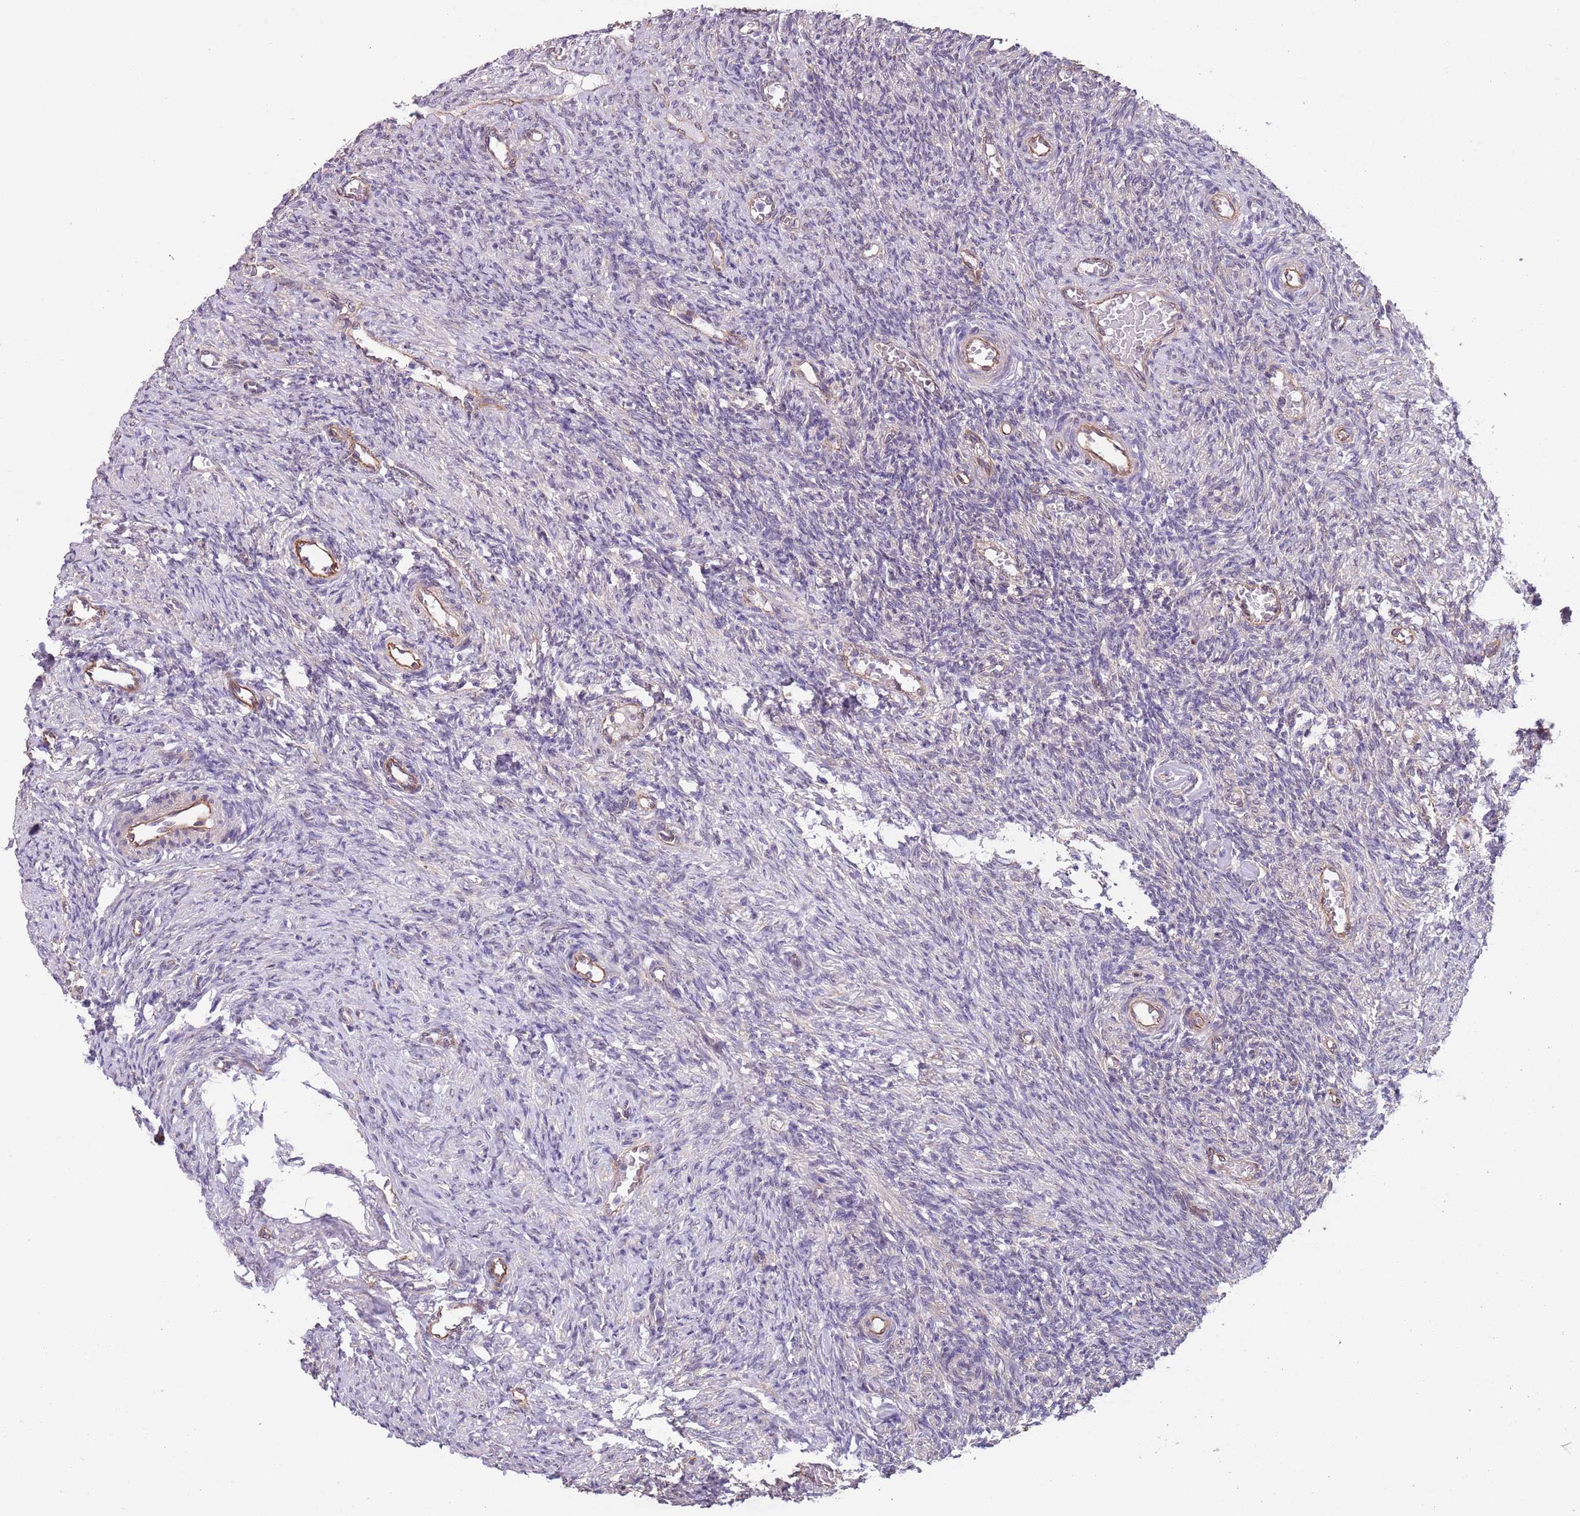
{"staining": {"intensity": "negative", "quantity": "none", "location": "none"}, "tissue": "ovary", "cell_type": "Ovarian stroma cells", "image_type": "normal", "snomed": [{"axis": "morphology", "description": "Normal tissue, NOS"}, {"axis": "topography", "description": "Ovary"}], "caption": "A micrograph of human ovary is negative for staining in ovarian stroma cells. (Immunohistochemistry, brightfield microscopy, high magnification).", "gene": "CREBZF", "patient": {"sex": "female", "age": 27}}